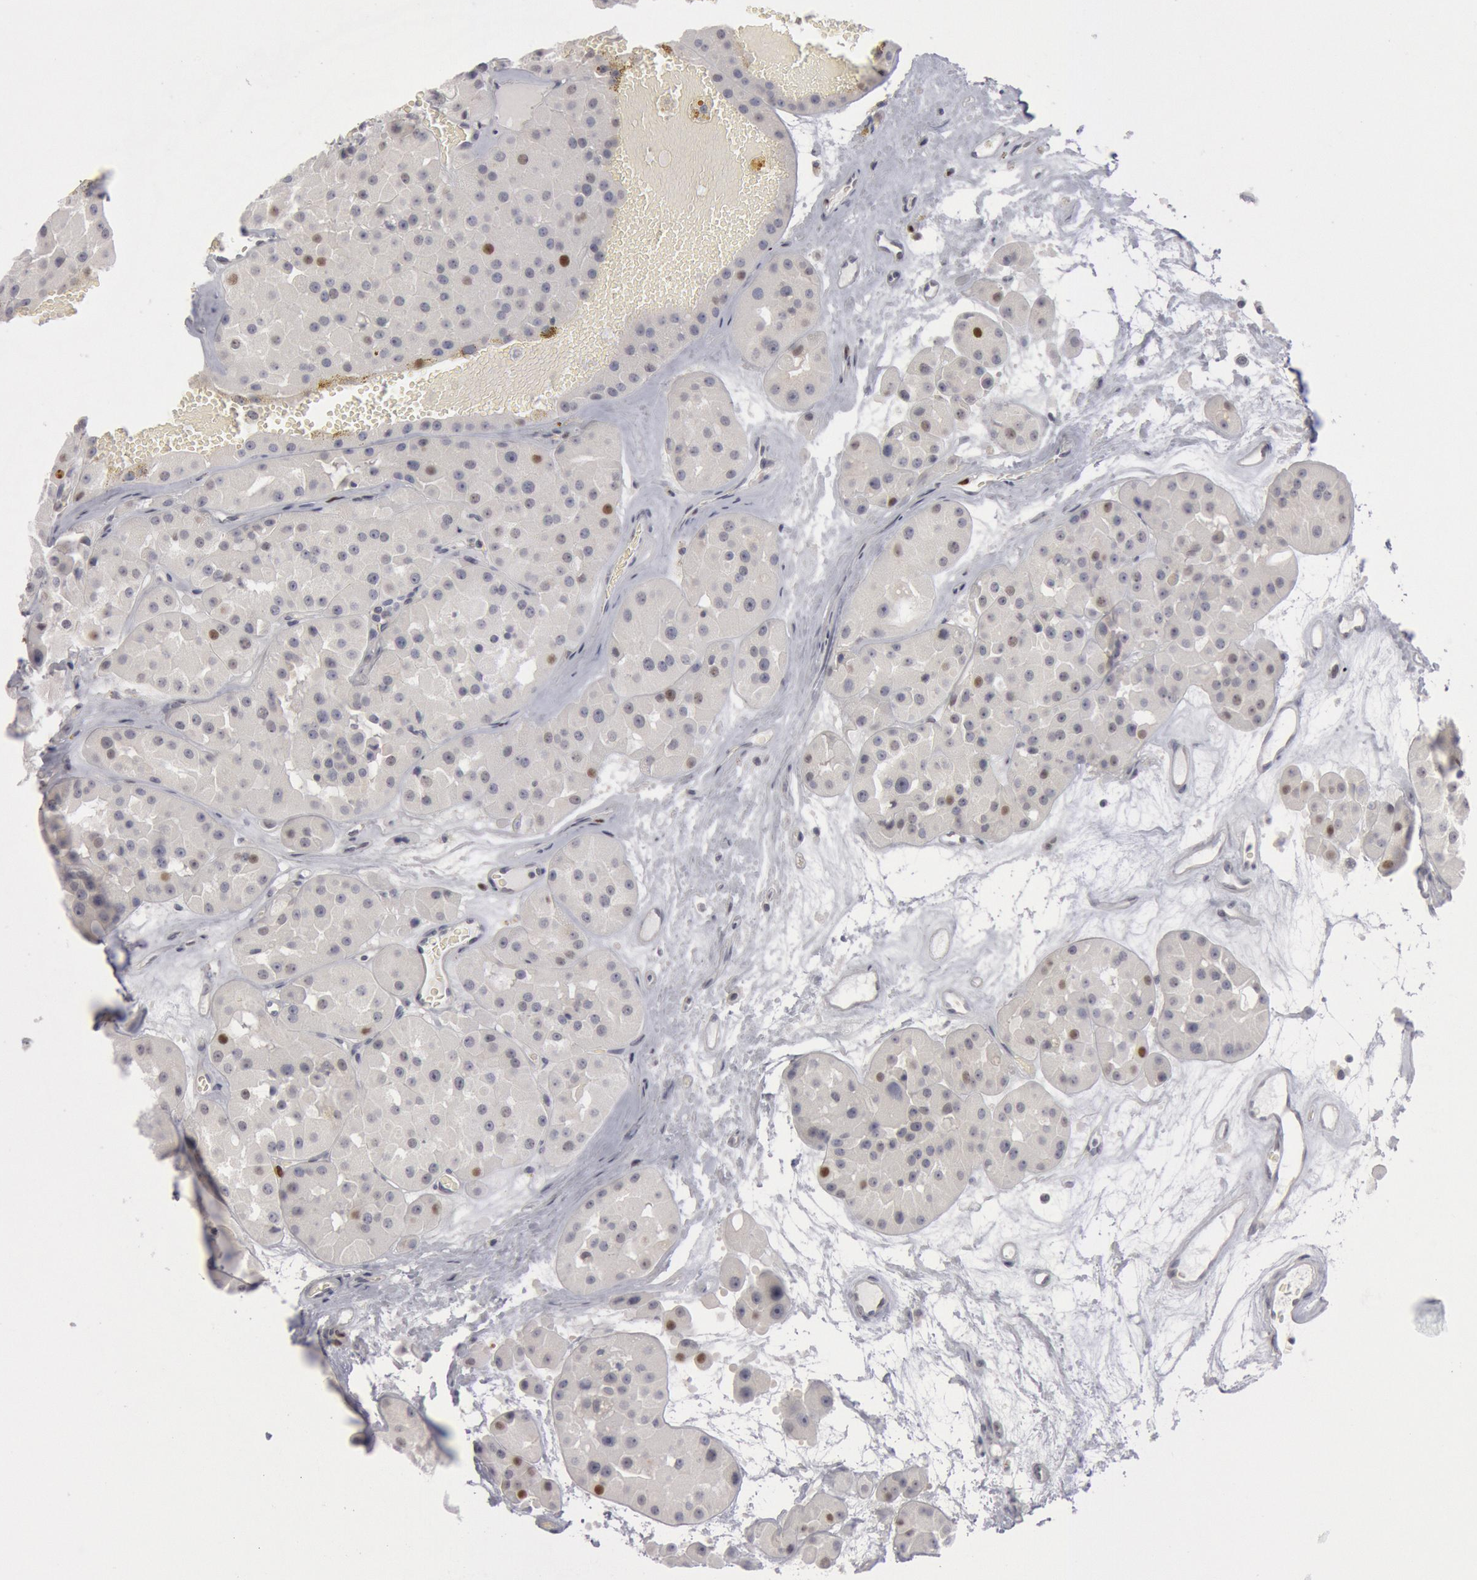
{"staining": {"intensity": "negative", "quantity": "none", "location": "none"}, "tissue": "renal cancer", "cell_type": "Tumor cells", "image_type": "cancer", "snomed": [{"axis": "morphology", "description": "Adenocarcinoma, uncertain malignant potential"}, {"axis": "topography", "description": "Kidney"}], "caption": "The histopathology image exhibits no significant staining in tumor cells of adenocarcinoma,  uncertain malignant potential (renal).", "gene": "WDHD1", "patient": {"sex": "male", "age": 63}}